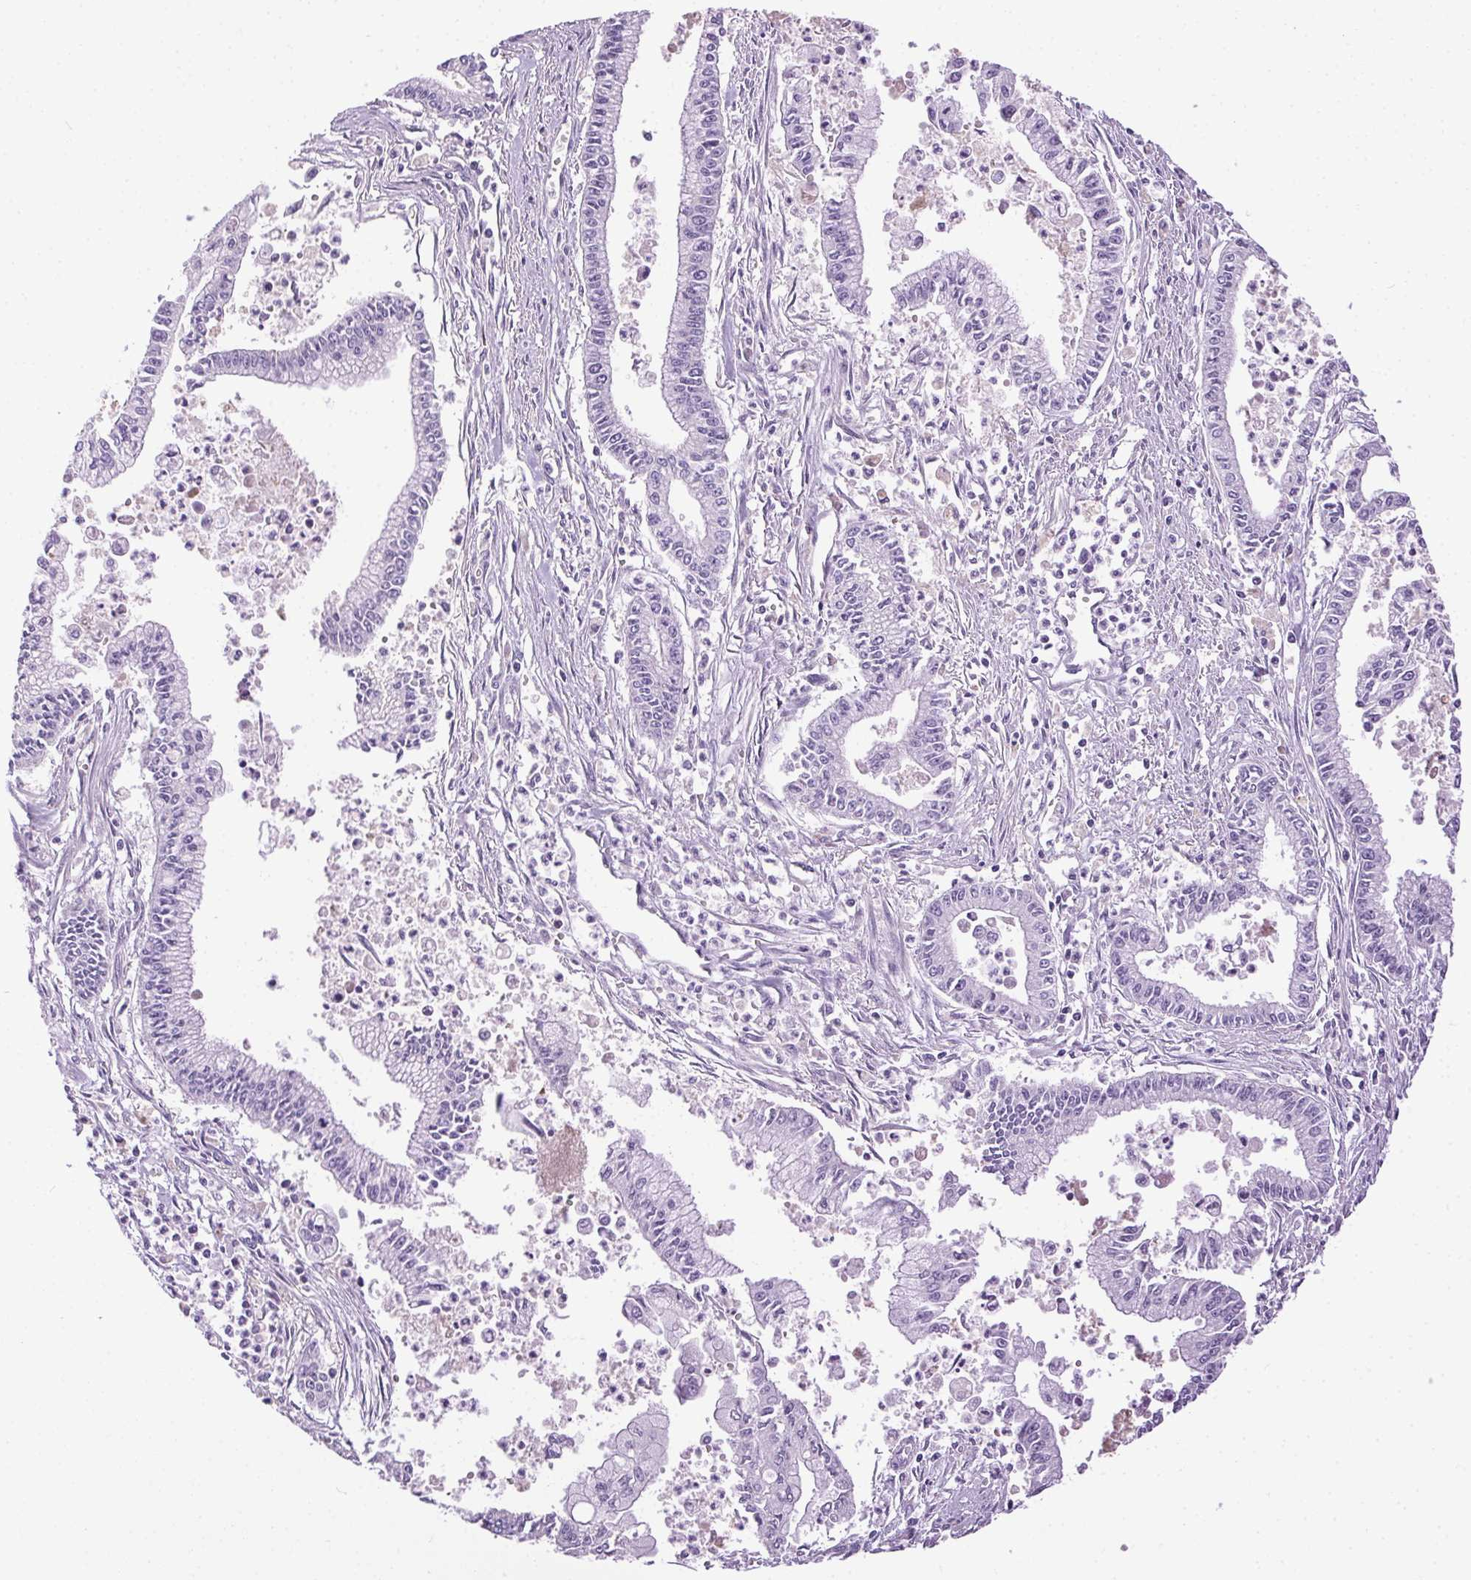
{"staining": {"intensity": "negative", "quantity": "none", "location": "none"}, "tissue": "pancreatic cancer", "cell_type": "Tumor cells", "image_type": "cancer", "snomed": [{"axis": "morphology", "description": "Adenocarcinoma, NOS"}, {"axis": "topography", "description": "Pancreas"}], "caption": "This is a photomicrograph of IHC staining of pancreatic cancer, which shows no staining in tumor cells. The staining was performed using DAB to visualize the protein expression in brown, while the nuclei were stained in blue with hematoxylin (Magnification: 20x).", "gene": "SYCE2", "patient": {"sex": "female", "age": 65}}